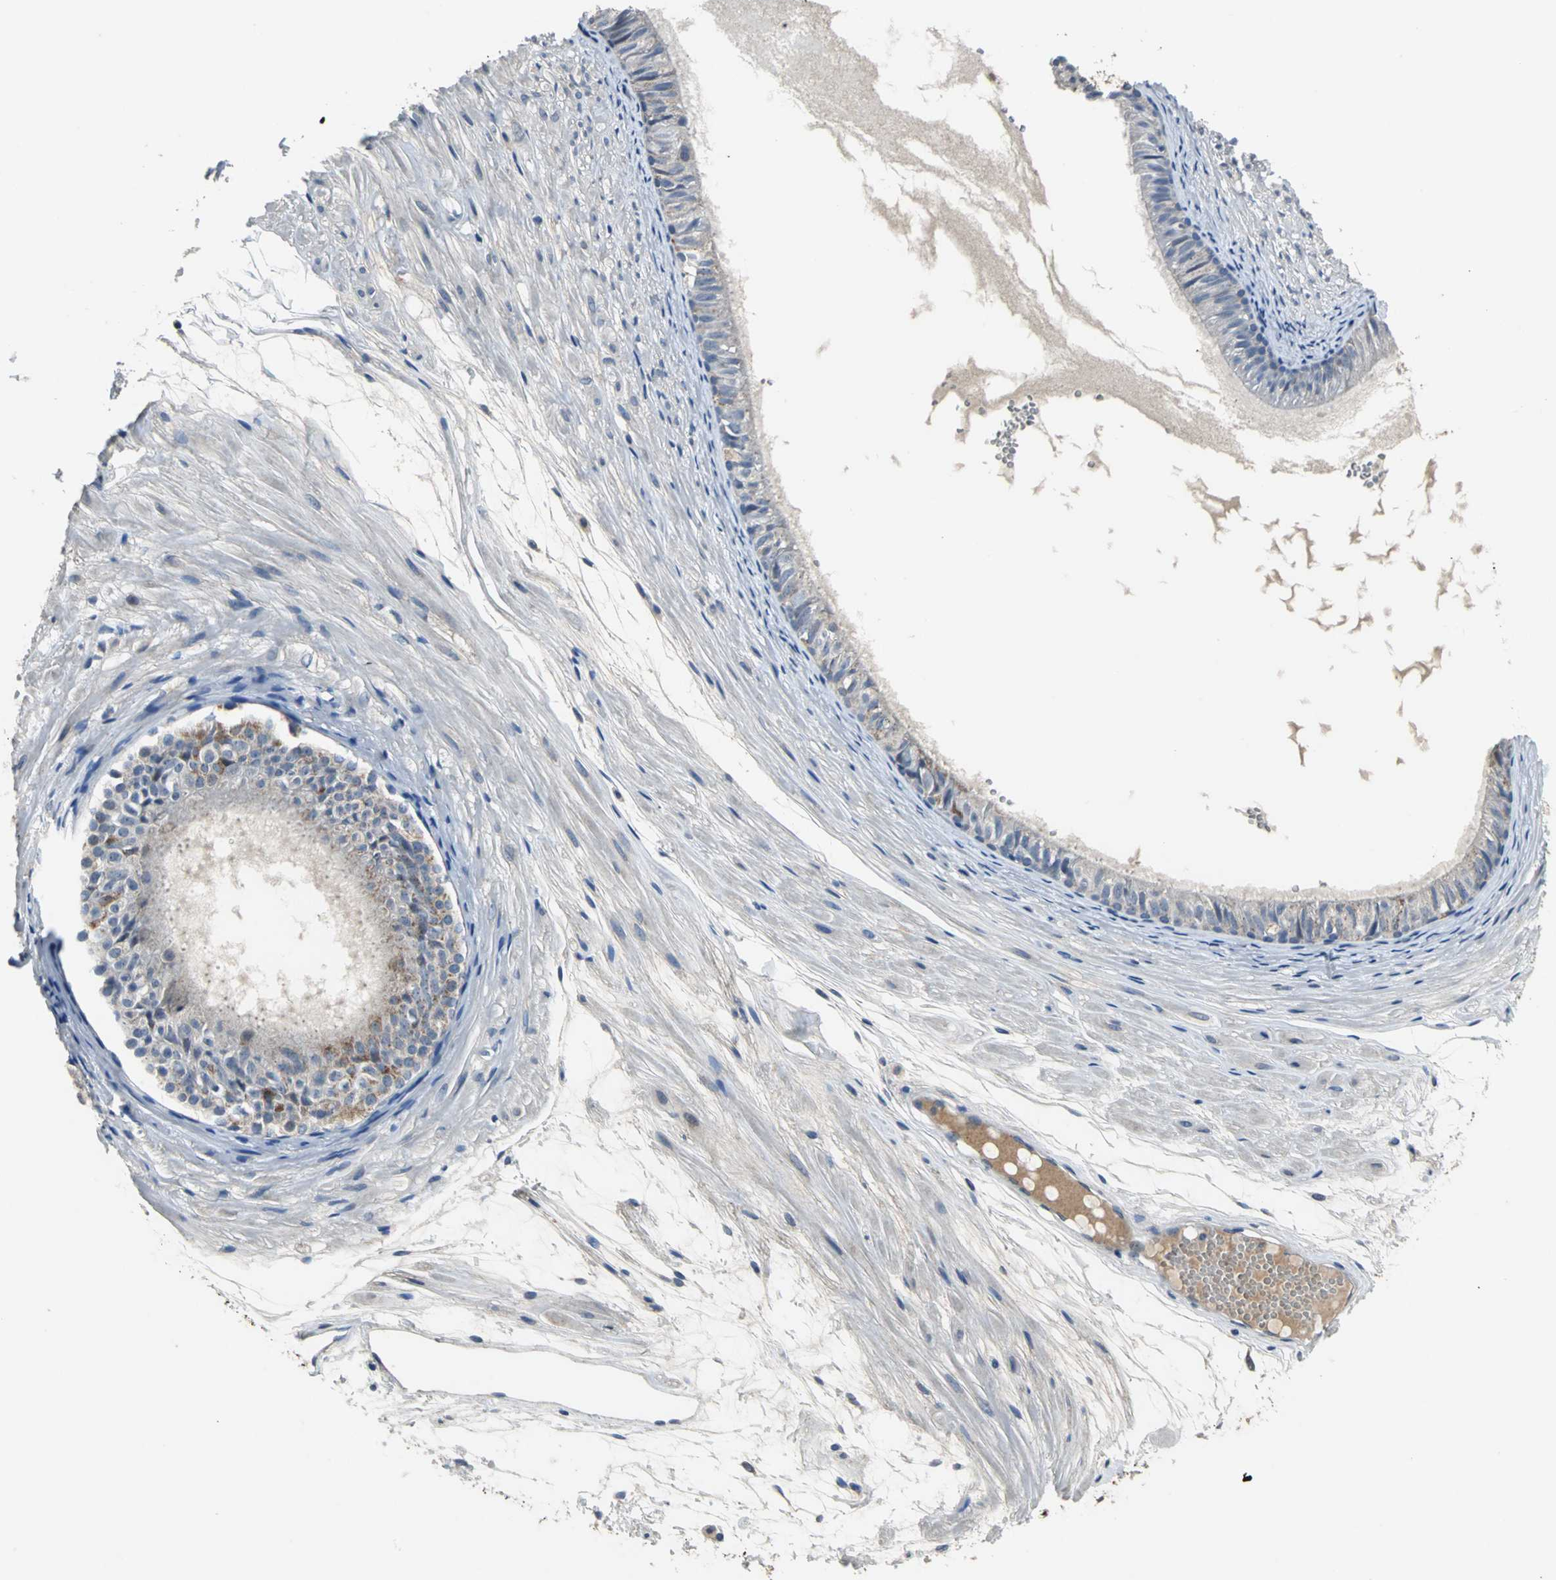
{"staining": {"intensity": "moderate", "quantity": "25%-75%", "location": "cytoplasmic/membranous"}, "tissue": "epididymis", "cell_type": "Glandular cells", "image_type": "normal", "snomed": [{"axis": "morphology", "description": "Normal tissue, NOS"}, {"axis": "morphology", "description": "Atrophy, NOS"}, {"axis": "topography", "description": "Testis"}, {"axis": "topography", "description": "Epididymis"}], "caption": "IHC staining of unremarkable epididymis, which shows medium levels of moderate cytoplasmic/membranous staining in approximately 25%-75% of glandular cells indicating moderate cytoplasmic/membranous protein staining. The staining was performed using DAB (3,3'-diaminobenzidine) (brown) for protein detection and nuclei were counterstained in hematoxylin (blue).", "gene": "JADE3", "patient": {"sex": "male", "age": 18}}